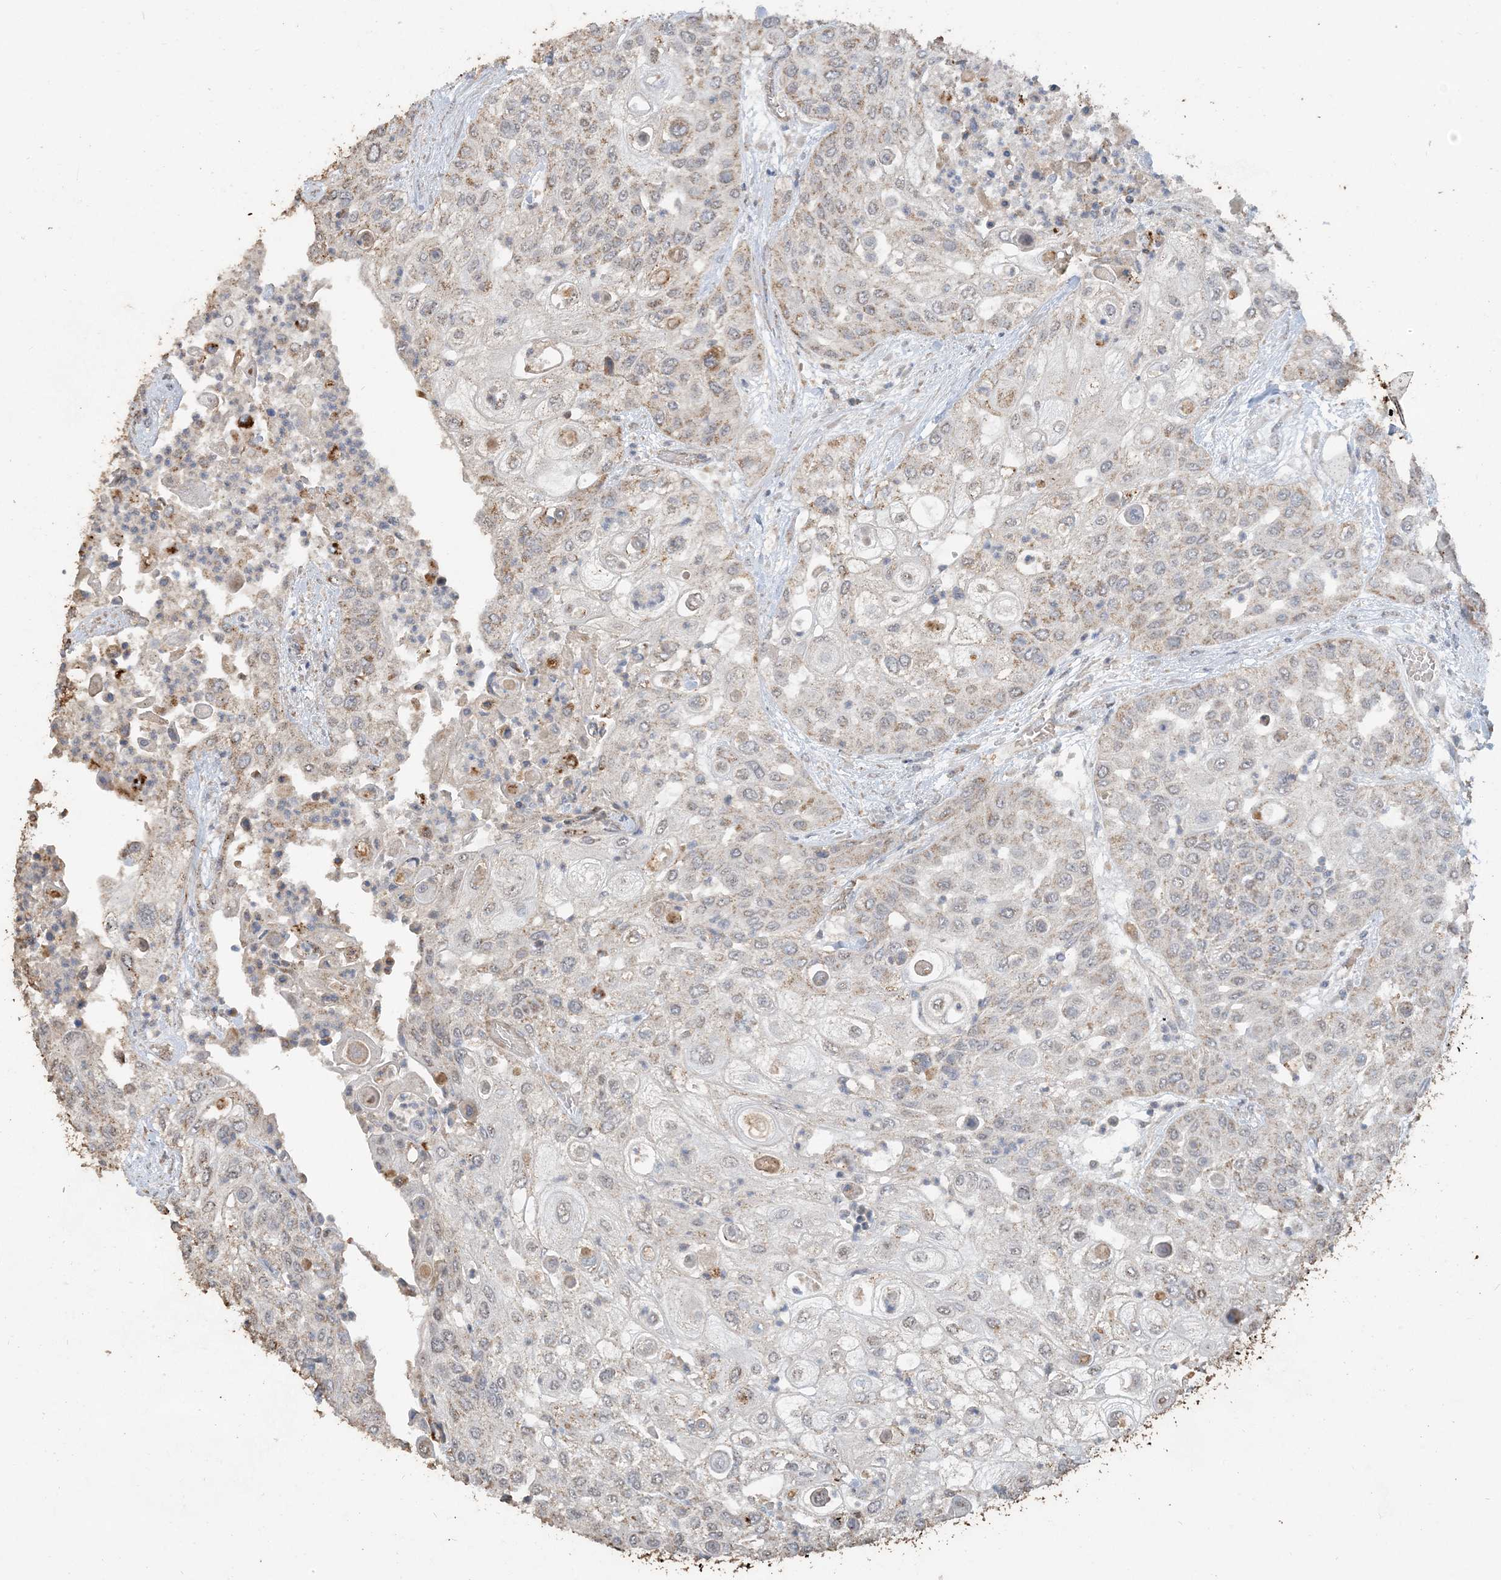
{"staining": {"intensity": "moderate", "quantity": ">75%", "location": "cytoplasmic/membranous,nuclear"}, "tissue": "urothelial cancer", "cell_type": "Tumor cells", "image_type": "cancer", "snomed": [{"axis": "morphology", "description": "Urothelial carcinoma, High grade"}, {"axis": "topography", "description": "Urinary bladder"}], "caption": "Immunohistochemistry (IHC) histopathology image of human urothelial cancer stained for a protein (brown), which exhibits medium levels of moderate cytoplasmic/membranous and nuclear staining in approximately >75% of tumor cells.", "gene": "SFMBT2", "patient": {"sex": "female", "age": 79}}